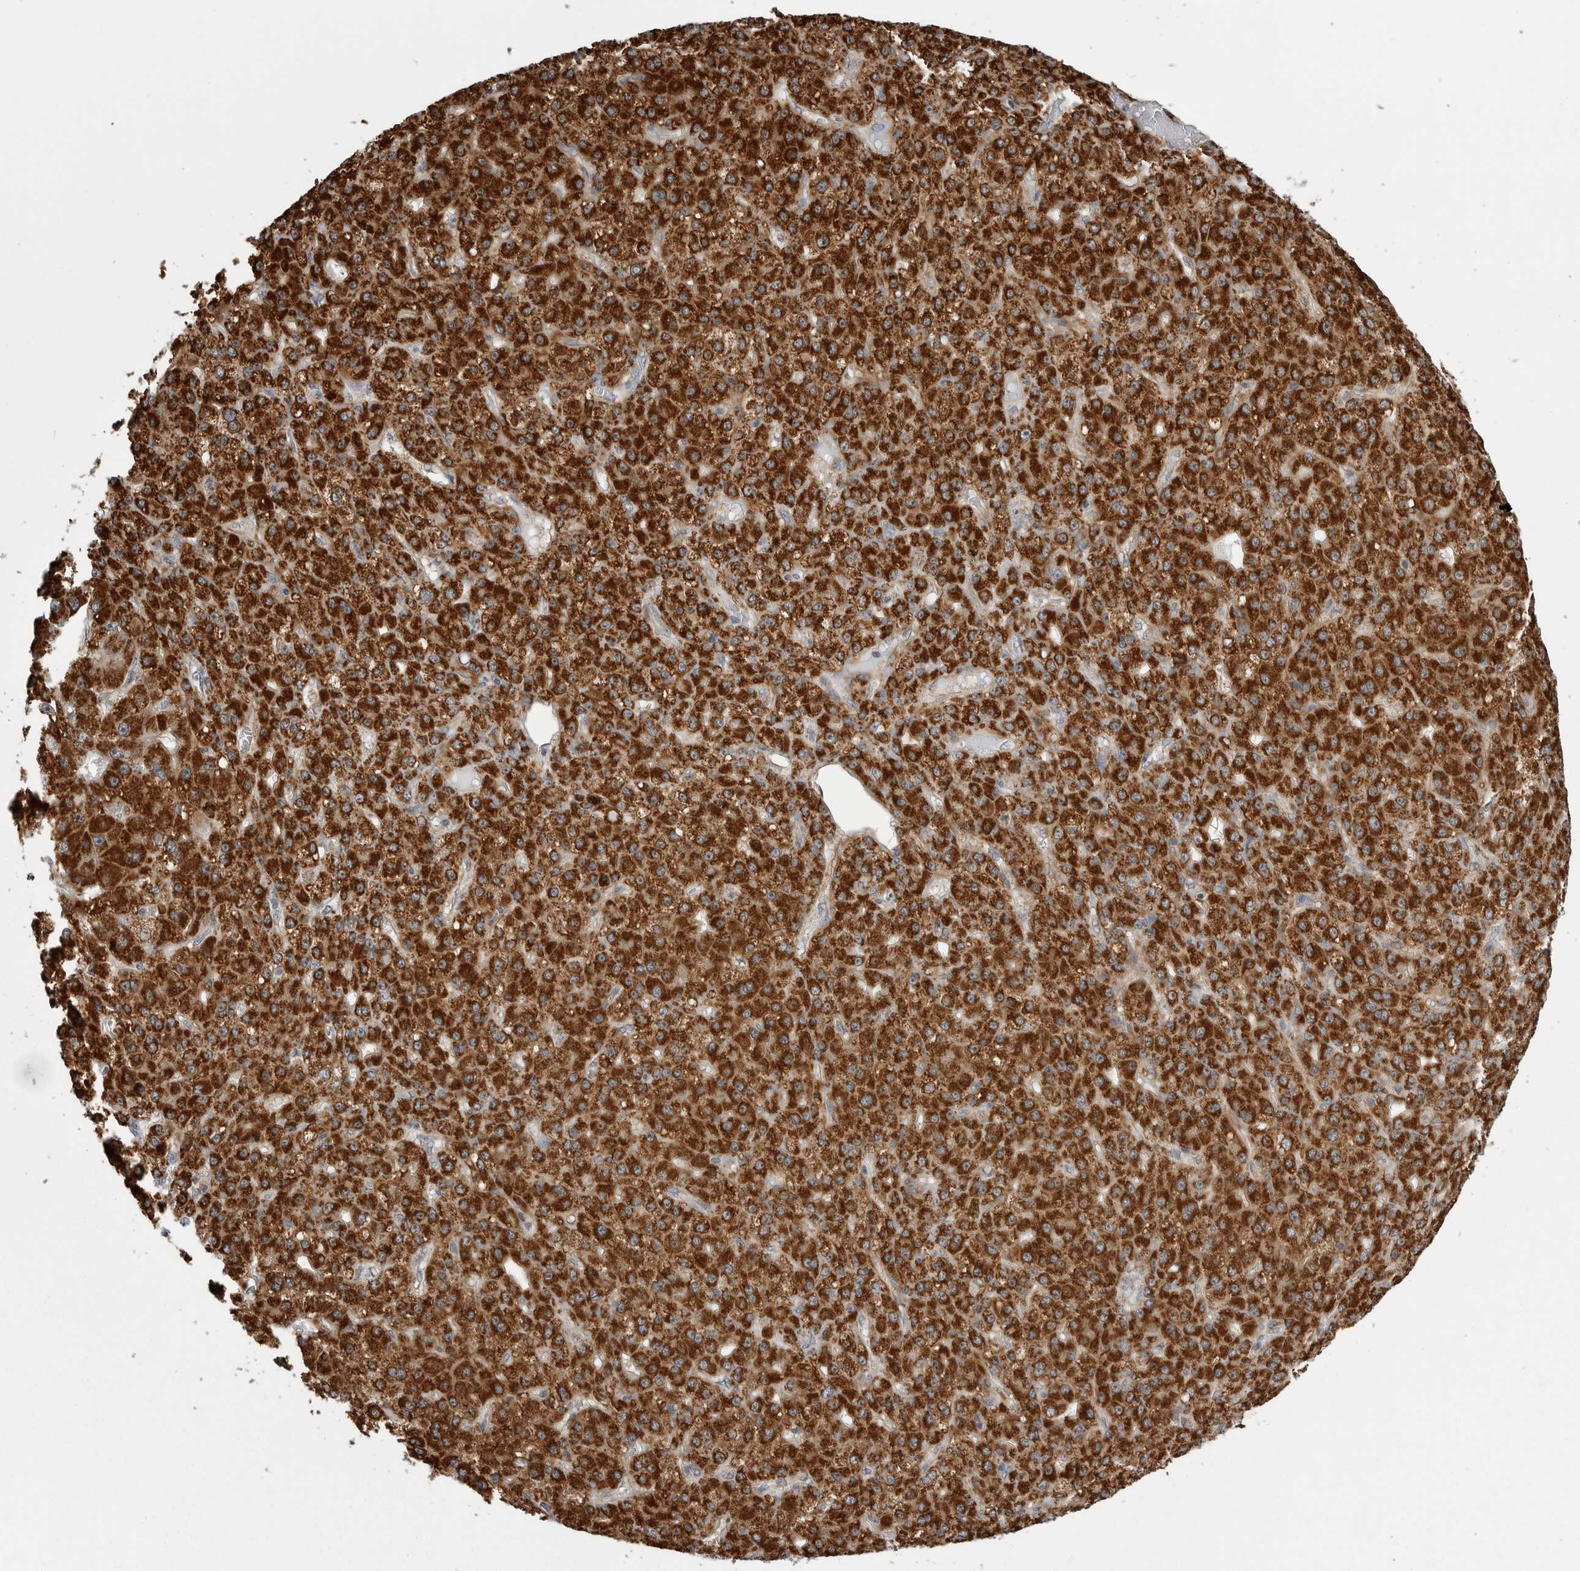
{"staining": {"intensity": "strong", "quantity": ">75%", "location": "cytoplasmic/membranous"}, "tissue": "liver cancer", "cell_type": "Tumor cells", "image_type": "cancer", "snomed": [{"axis": "morphology", "description": "Carcinoma, Hepatocellular, NOS"}, {"axis": "topography", "description": "Liver"}], "caption": "IHC staining of liver hepatocellular carcinoma, which demonstrates high levels of strong cytoplasmic/membranous staining in about >75% of tumor cells indicating strong cytoplasmic/membranous protein positivity. The staining was performed using DAB (3,3'-diaminobenzidine) (brown) for protein detection and nuclei were counterstained in hematoxylin (blue).", "gene": "FH", "patient": {"sex": "male", "age": 67}}